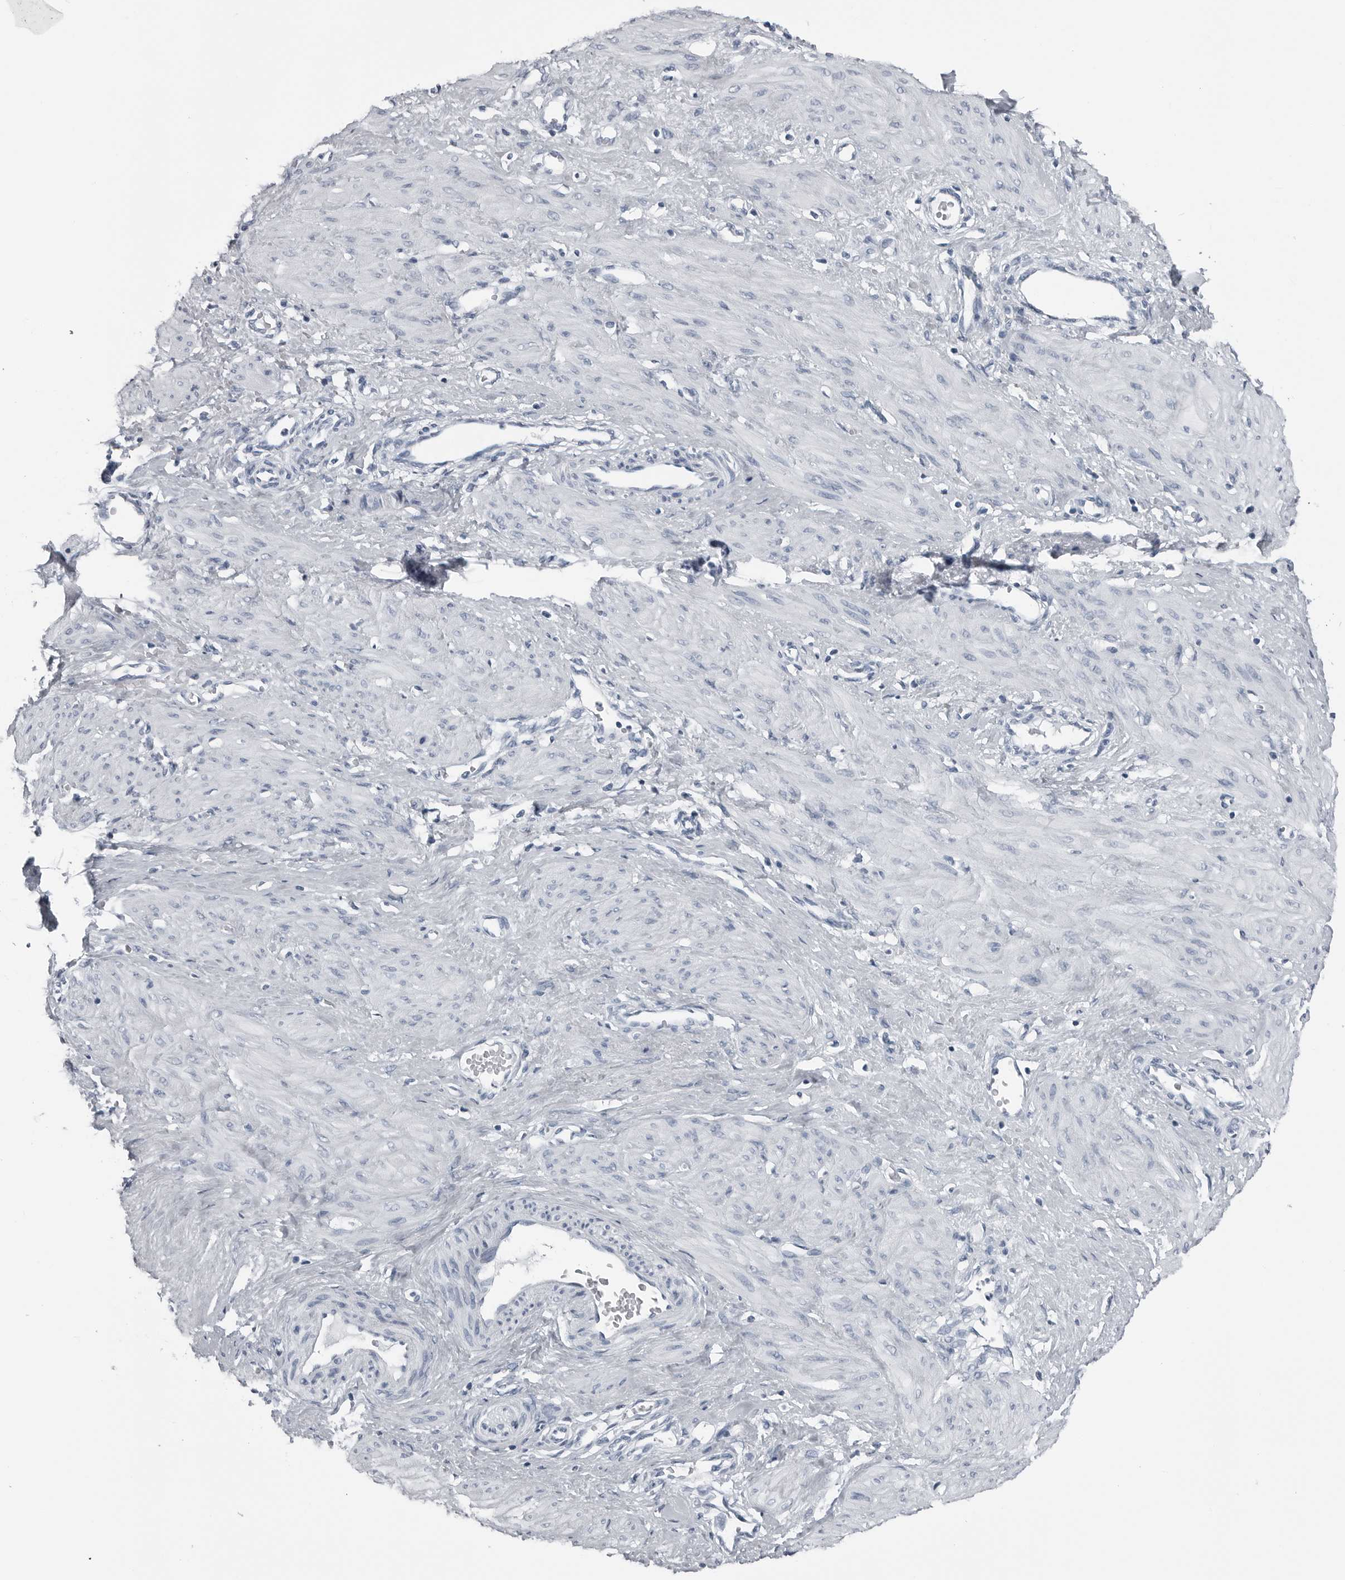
{"staining": {"intensity": "negative", "quantity": "none", "location": "none"}, "tissue": "smooth muscle", "cell_type": "Smooth muscle cells", "image_type": "normal", "snomed": [{"axis": "morphology", "description": "Normal tissue, NOS"}, {"axis": "topography", "description": "Endometrium"}], "caption": "IHC of benign smooth muscle displays no expression in smooth muscle cells.", "gene": "SPINK1", "patient": {"sex": "female", "age": 33}}